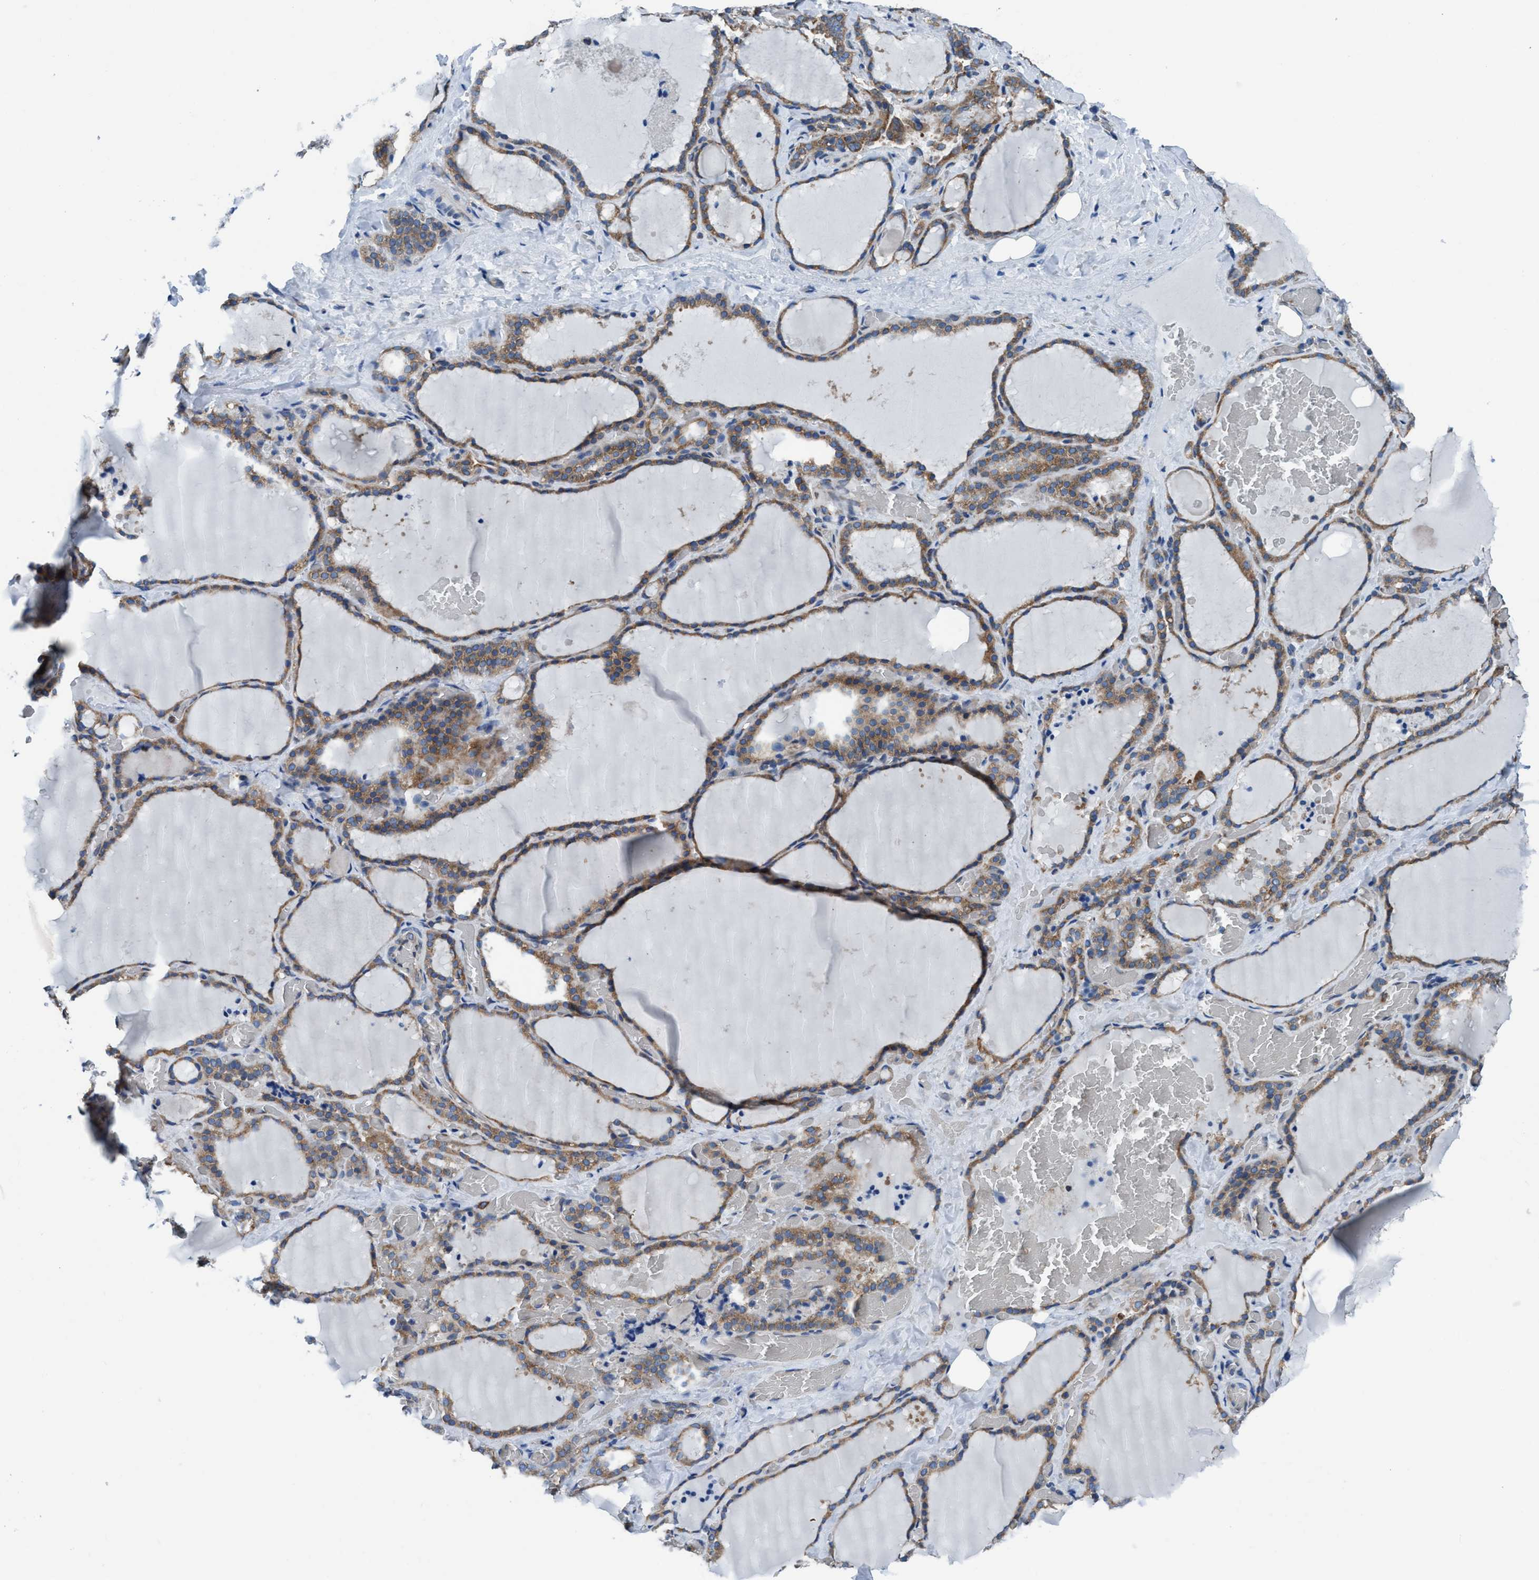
{"staining": {"intensity": "moderate", "quantity": ">75%", "location": "cytoplasmic/membranous"}, "tissue": "thyroid gland", "cell_type": "Glandular cells", "image_type": "normal", "snomed": [{"axis": "morphology", "description": "Normal tissue, NOS"}, {"axis": "topography", "description": "Thyroid gland"}], "caption": "Immunohistochemistry micrograph of normal thyroid gland: thyroid gland stained using immunohistochemistry (IHC) exhibits medium levels of moderate protein expression localized specifically in the cytoplasmic/membranous of glandular cells, appearing as a cytoplasmic/membranous brown color.", "gene": "NMT1", "patient": {"sex": "female", "age": 22}}